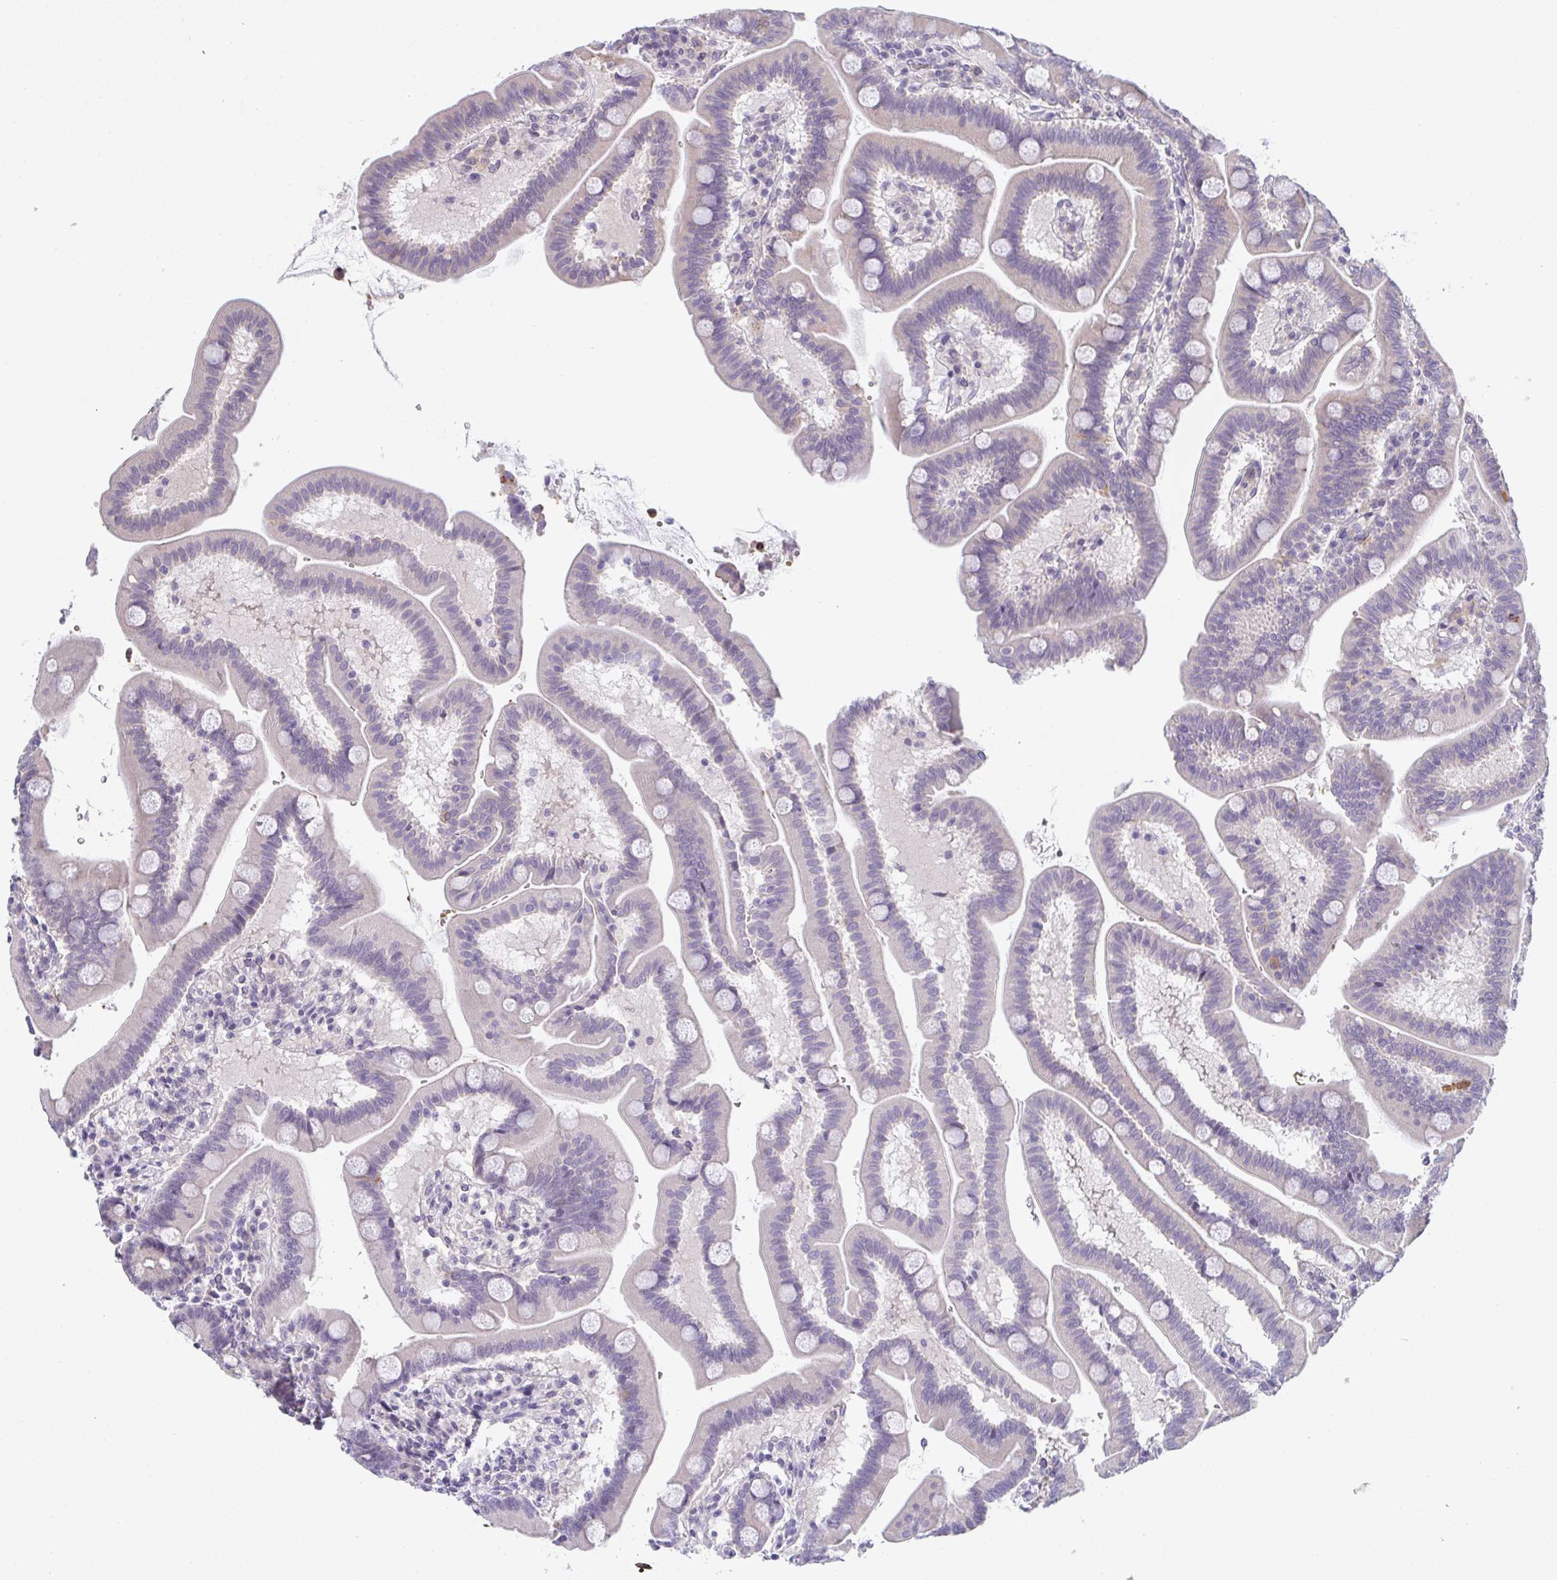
{"staining": {"intensity": "moderate", "quantity": "<25%", "location": "cytoplasmic/membranous"}, "tissue": "duodenum", "cell_type": "Glandular cells", "image_type": "normal", "snomed": [{"axis": "morphology", "description": "Normal tissue, NOS"}, {"axis": "topography", "description": "Duodenum"}], "caption": "About <25% of glandular cells in benign duodenum reveal moderate cytoplasmic/membranous protein positivity as visualized by brown immunohistochemical staining.", "gene": "RIOK1", "patient": {"sex": "male", "age": 59}}